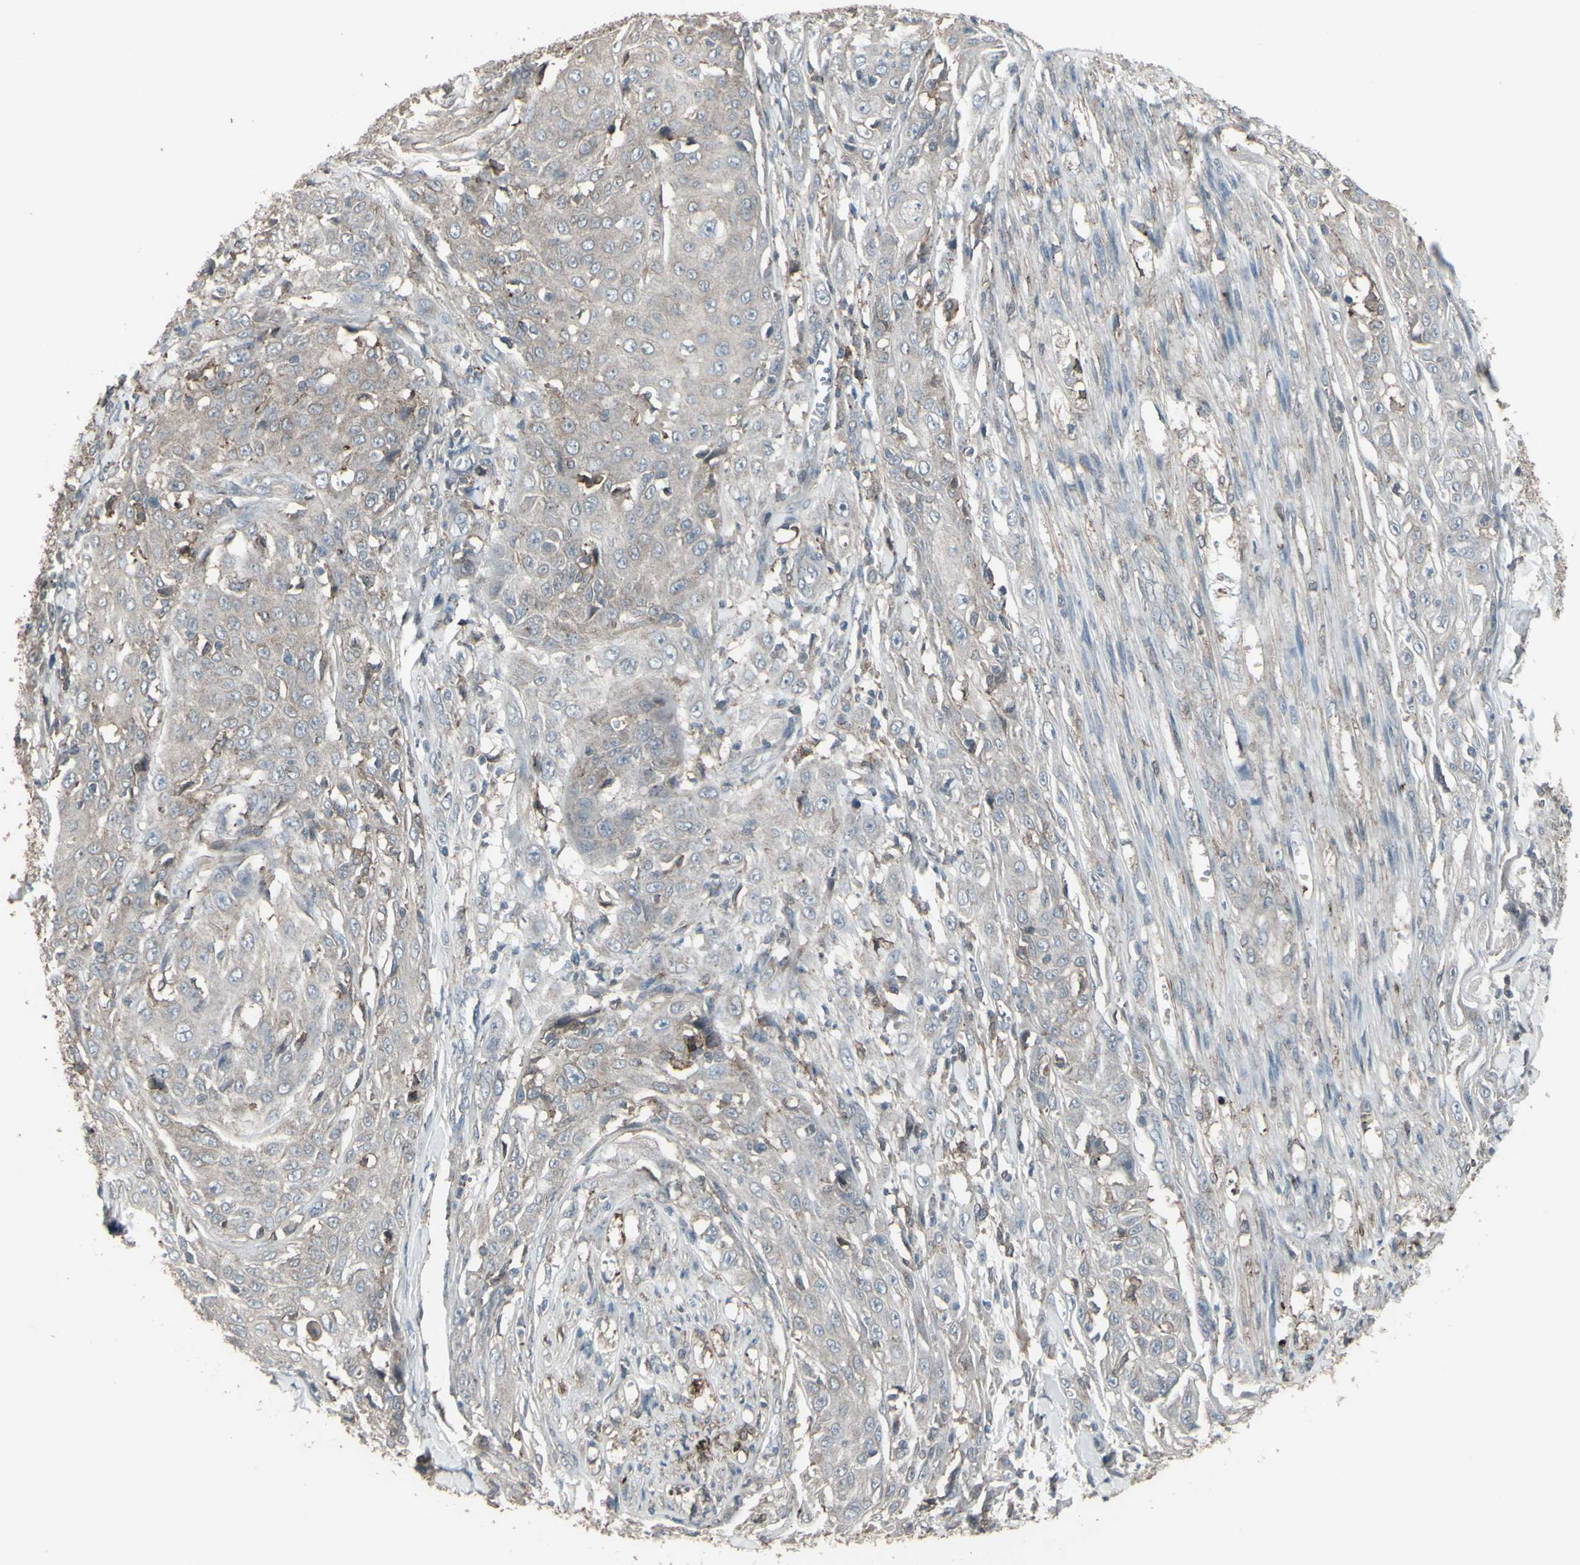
{"staining": {"intensity": "negative", "quantity": "none", "location": "none"}, "tissue": "skin cancer", "cell_type": "Tumor cells", "image_type": "cancer", "snomed": [{"axis": "morphology", "description": "Squamous cell carcinoma, NOS"}, {"axis": "morphology", "description": "Squamous cell carcinoma, metastatic, NOS"}, {"axis": "topography", "description": "Skin"}, {"axis": "topography", "description": "Lymph node"}], "caption": "High power microscopy photomicrograph of an immunohistochemistry (IHC) image of skin squamous cell carcinoma, revealing no significant positivity in tumor cells. The staining is performed using DAB brown chromogen with nuclei counter-stained in using hematoxylin.", "gene": "SMO", "patient": {"sex": "male", "age": 75}}